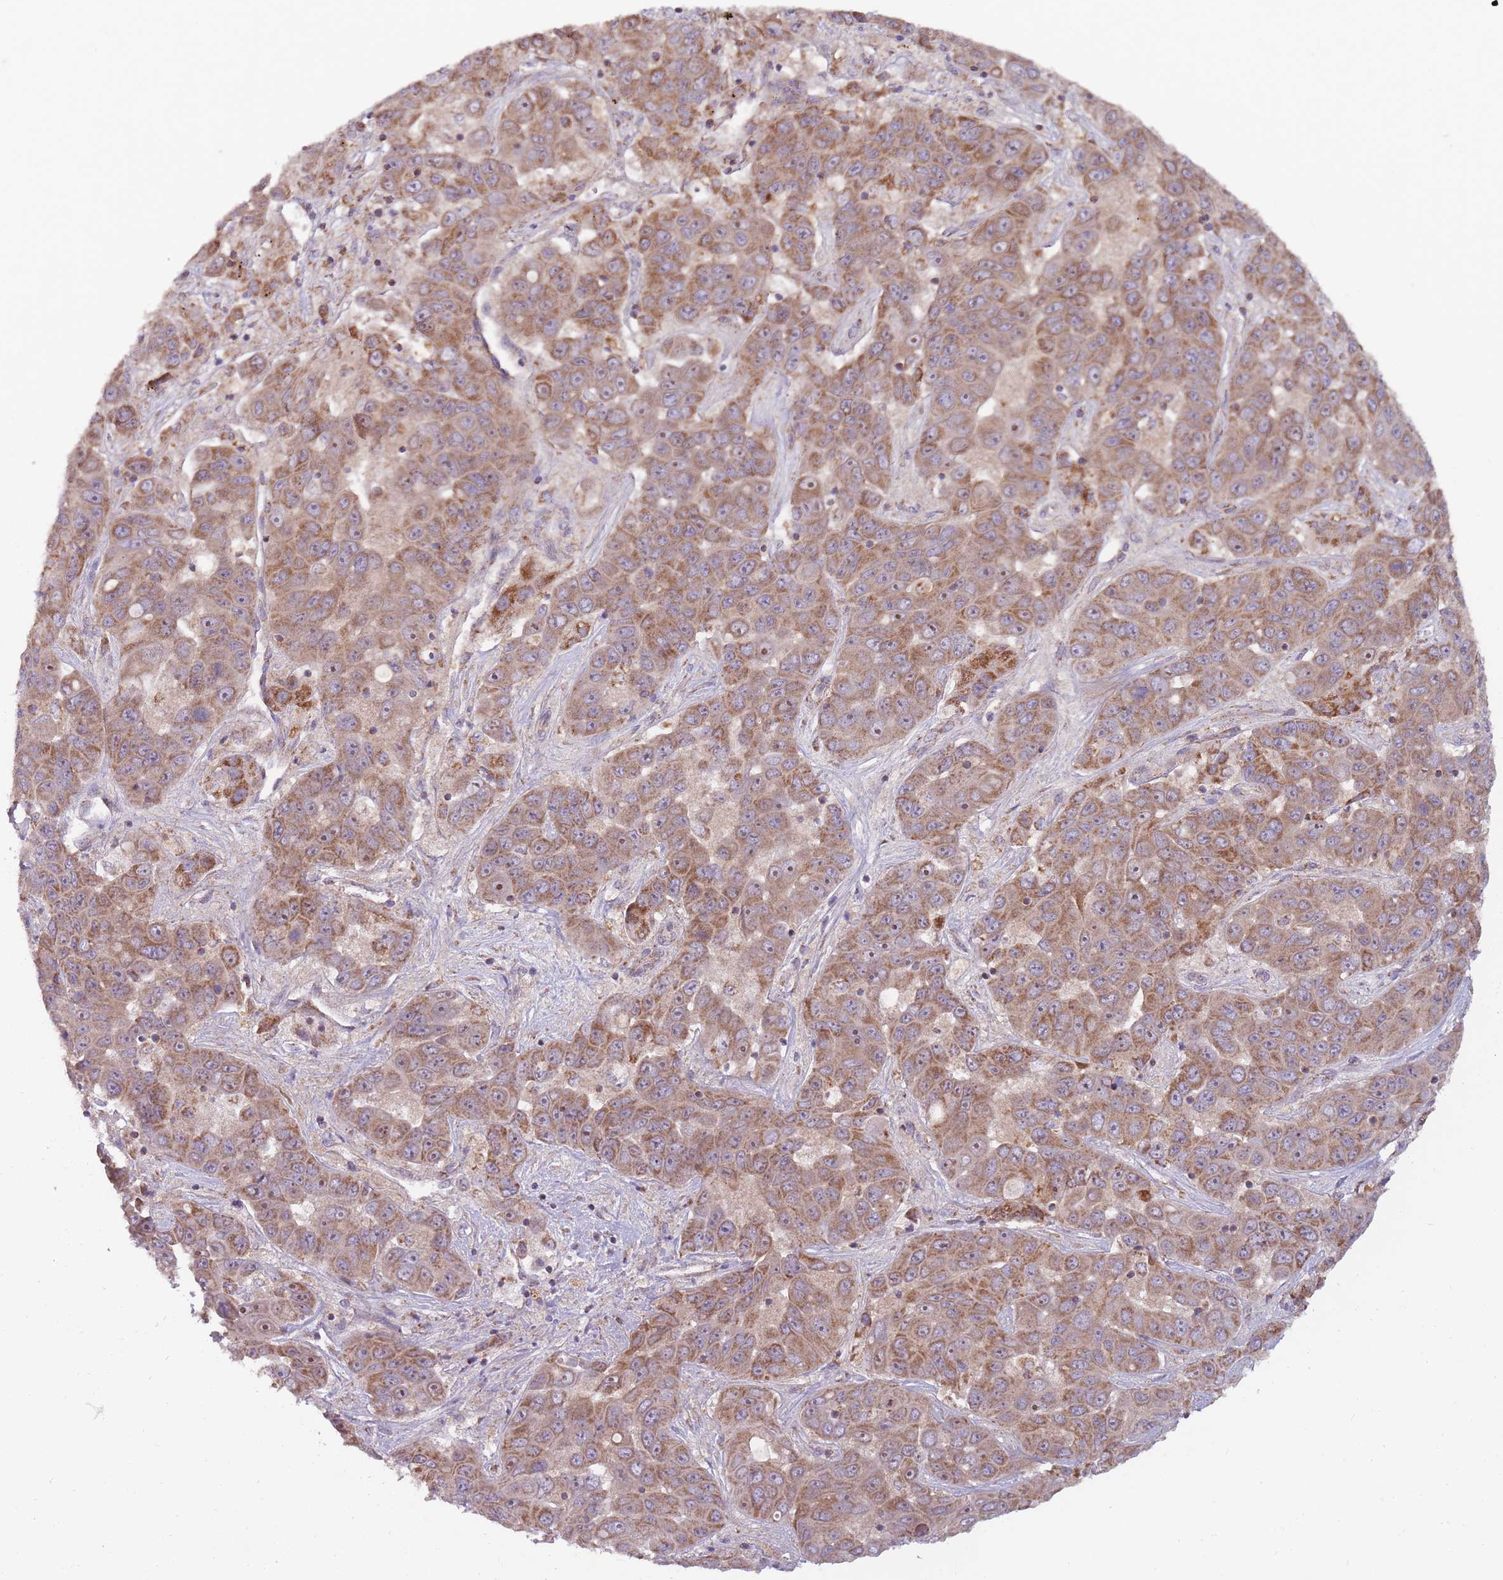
{"staining": {"intensity": "moderate", "quantity": ">75%", "location": "cytoplasmic/membranous,nuclear"}, "tissue": "liver cancer", "cell_type": "Tumor cells", "image_type": "cancer", "snomed": [{"axis": "morphology", "description": "Cholangiocarcinoma"}, {"axis": "topography", "description": "Liver"}], "caption": "Cholangiocarcinoma (liver) stained with a protein marker demonstrates moderate staining in tumor cells.", "gene": "NDUFA9", "patient": {"sex": "female", "age": 52}}